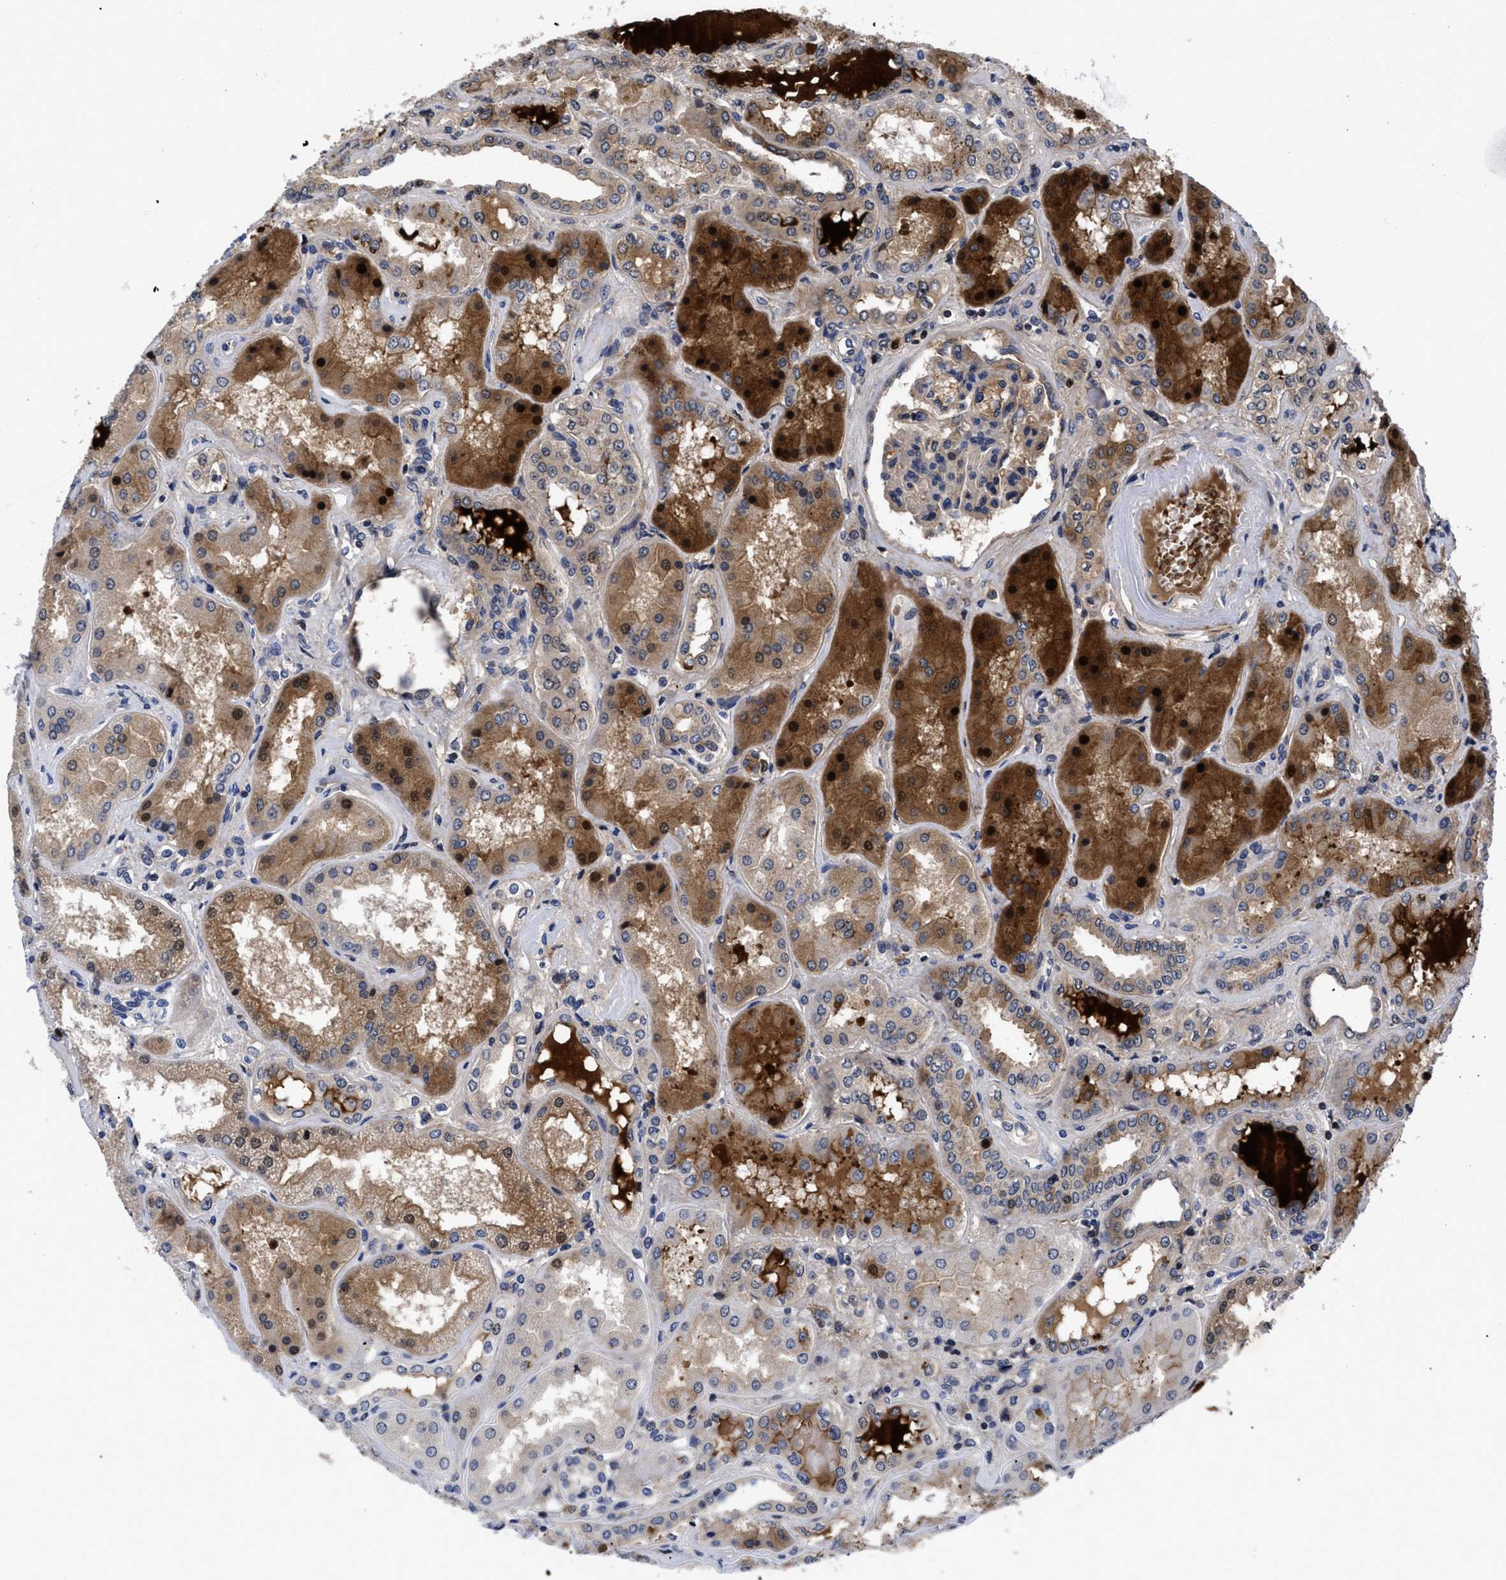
{"staining": {"intensity": "moderate", "quantity": "25%-75%", "location": "cytoplasmic/membranous,nuclear"}, "tissue": "kidney", "cell_type": "Cells in glomeruli", "image_type": "normal", "snomed": [{"axis": "morphology", "description": "Normal tissue, NOS"}, {"axis": "topography", "description": "Kidney"}], "caption": "DAB (3,3'-diaminobenzidine) immunohistochemical staining of unremarkable human kidney reveals moderate cytoplasmic/membranous,nuclear protein expression in approximately 25%-75% of cells in glomeruli.", "gene": "FAM200A", "patient": {"sex": "female", "age": 56}}